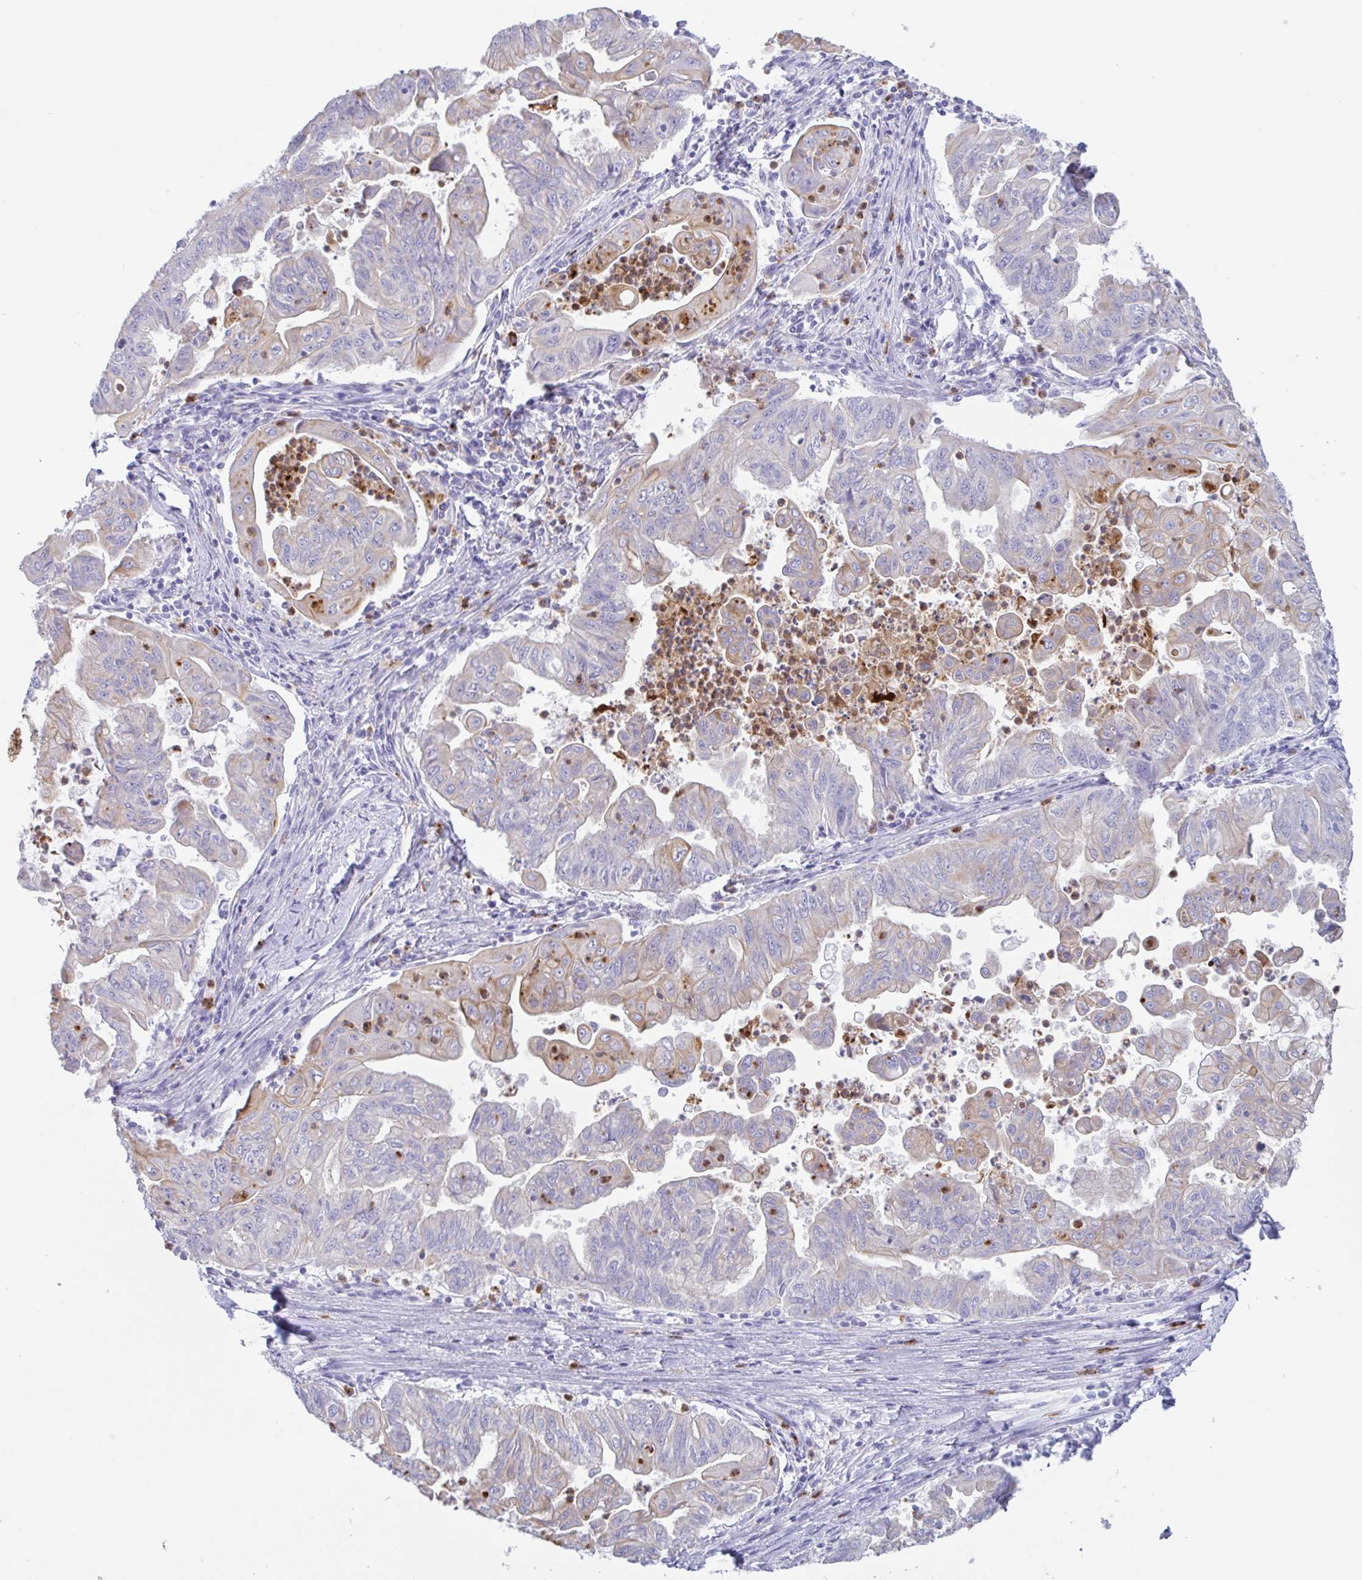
{"staining": {"intensity": "moderate", "quantity": "<25%", "location": "cytoplasmic/membranous"}, "tissue": "stomach cancer", "cell_type": "Tumor cells", "image_type": "cancer", "snomed": [{"axis": "morphology", "description": "Adenocarcinoma, NOS"}, {"axis": "topography", "description": "Stomach, upper"}], "caption": "A low amount of moderate cytoplasmic/membranous staining is present in approximately <25% of tumor cells in stomach adenocarcinoma tissue.", "gene": "DTWD2", "patient": {"sex": "male", "age": 80}}